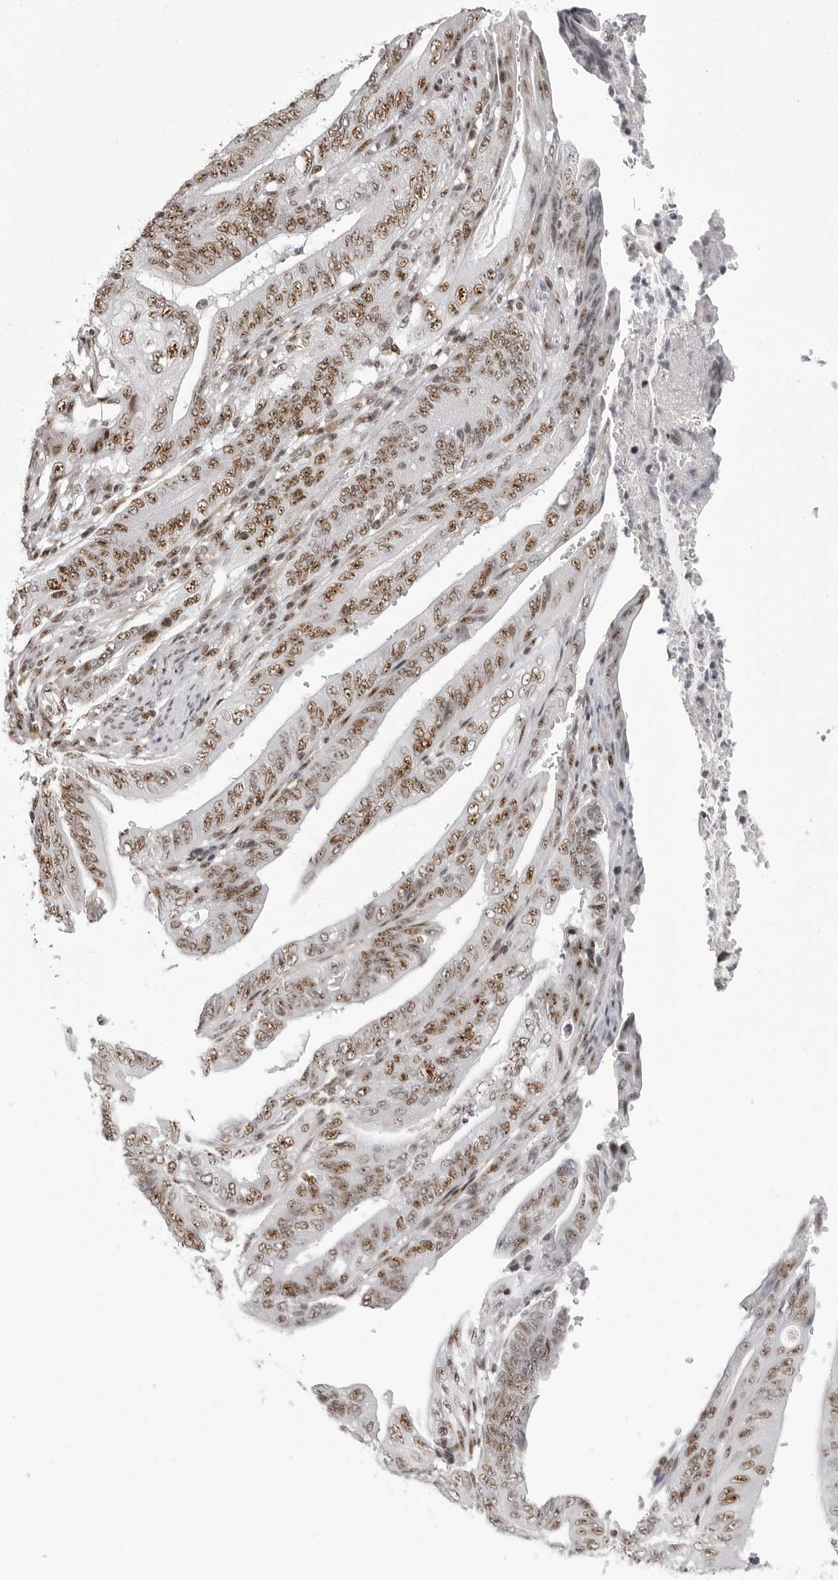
{"staining": {"intensity": "moderate", "quantity": ">75%", "location": "nuclear"}, "tissue": "stomach cancer", "cell_type": "Tumor cells", "image_type": "cancer", "snomed": [{"axis": "morphology", "description": "Adenocarcinoma, NOS"}, {"axis": "topography", "description": "Stomach"}], "caption": "Immunohistochemistry (IHC) (DAB) staining of human stomach cancer (adenocarcinoma) shows moderate nuclear protein positivity in approximately >75% of tumor cells. (Stains: DAB (3,3'-diaminobenzidine) in brown, nuclei in blue, Microscopy: brightfield microscopy at high magnification).", "gene": "WRAP53", "patient": {"sex": "female", "age": 73}}